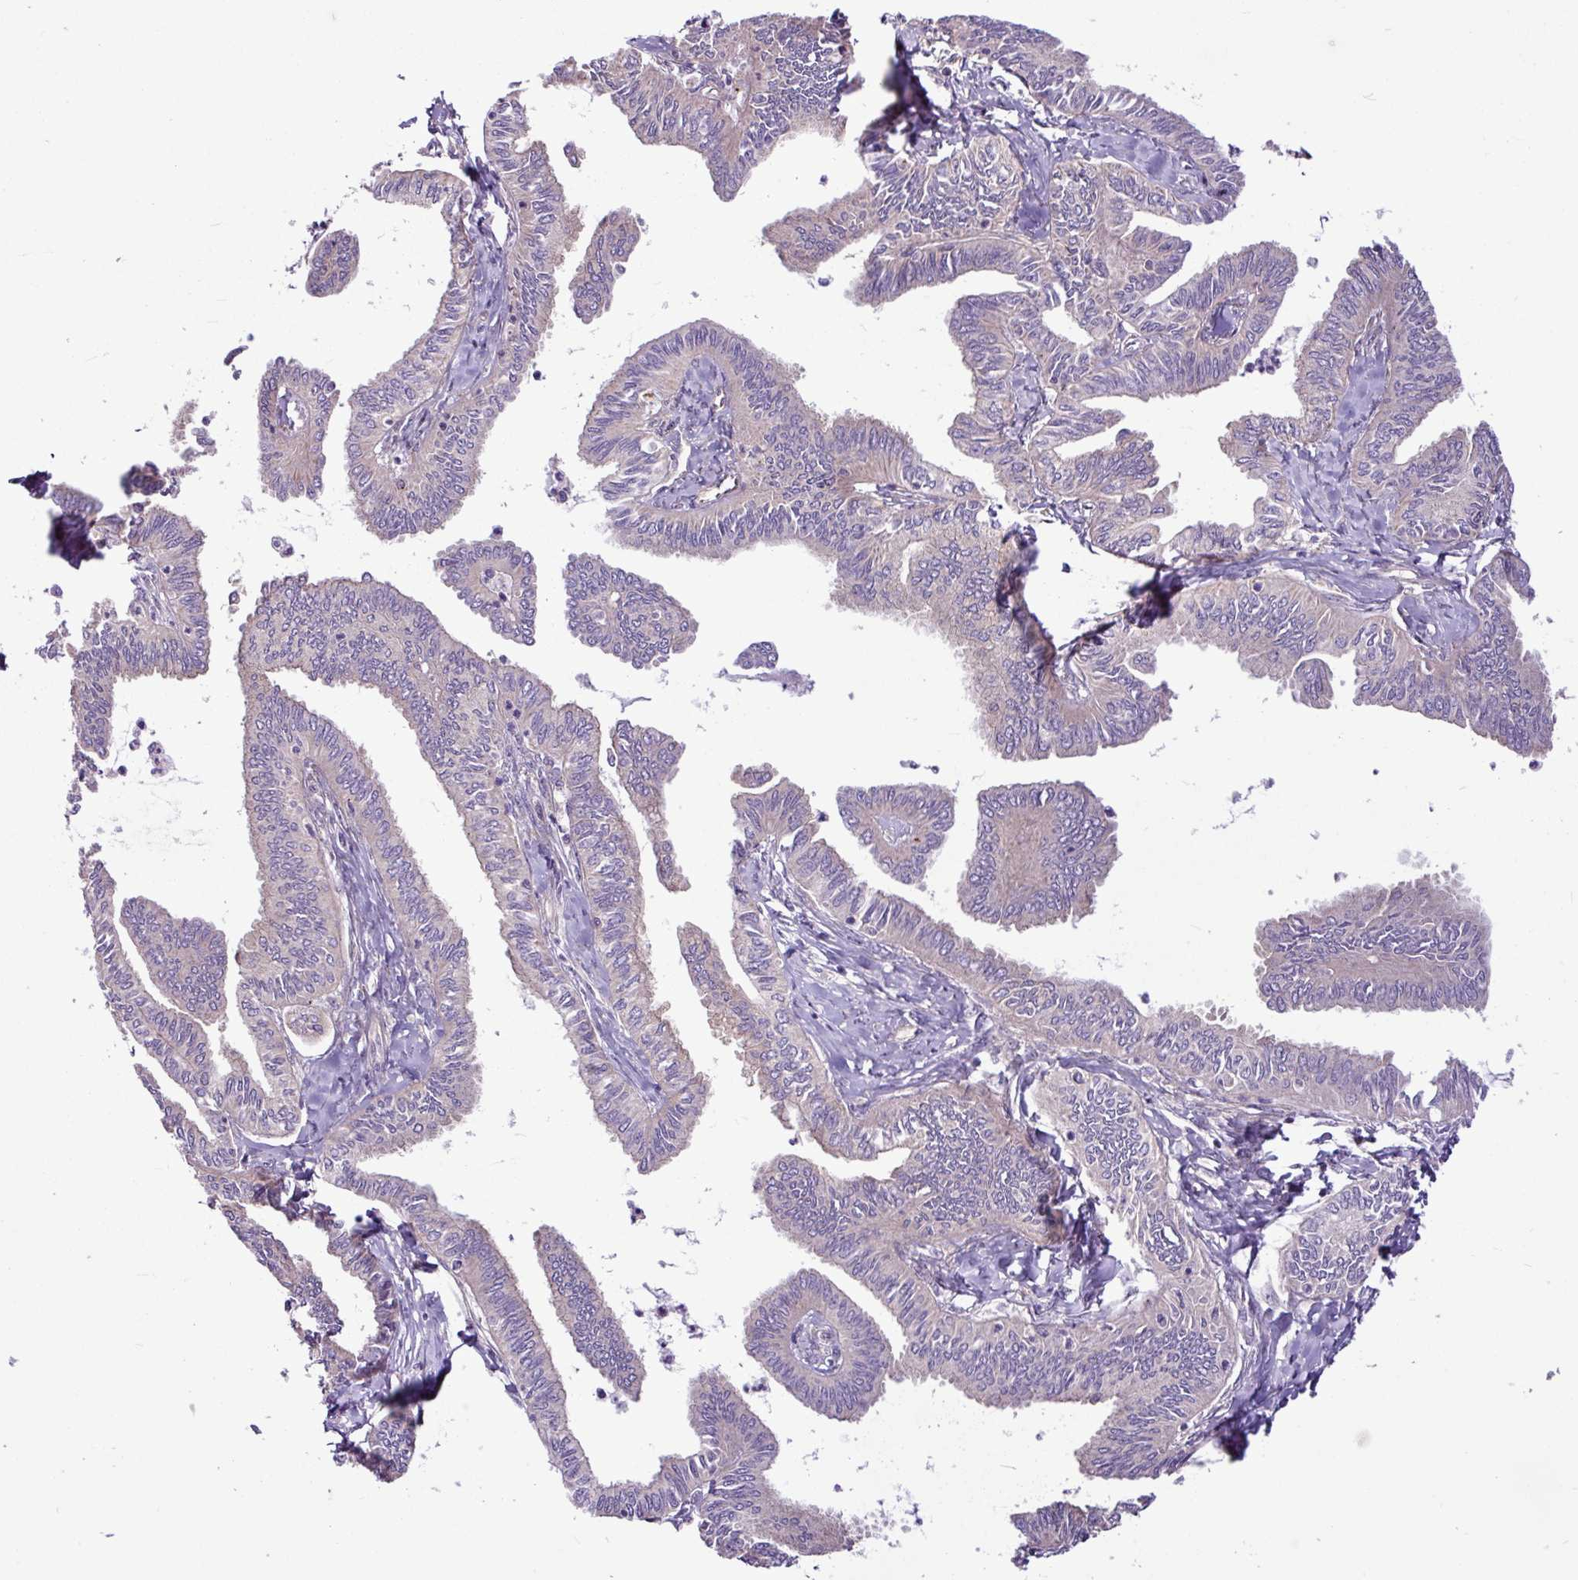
{"staining": {"intensity": "negative", "quantity": "none", "location": "none"}, "tissue": "ovarian cancer", "cell_type": "Tumor cells", "image_type": "cancer", "snomed": [{"axis": "morphology", "description": "Carcinoma, endometroid"}, {"axis": "topography", "description": "Ovary"}], "caption": "Immunohistochemistry of ovarian cancer (endometroid carcinoma) displays no positivity in tumor cells.", "gene": "MROH2A", "patient": {"sex": "female", "age": 70}}